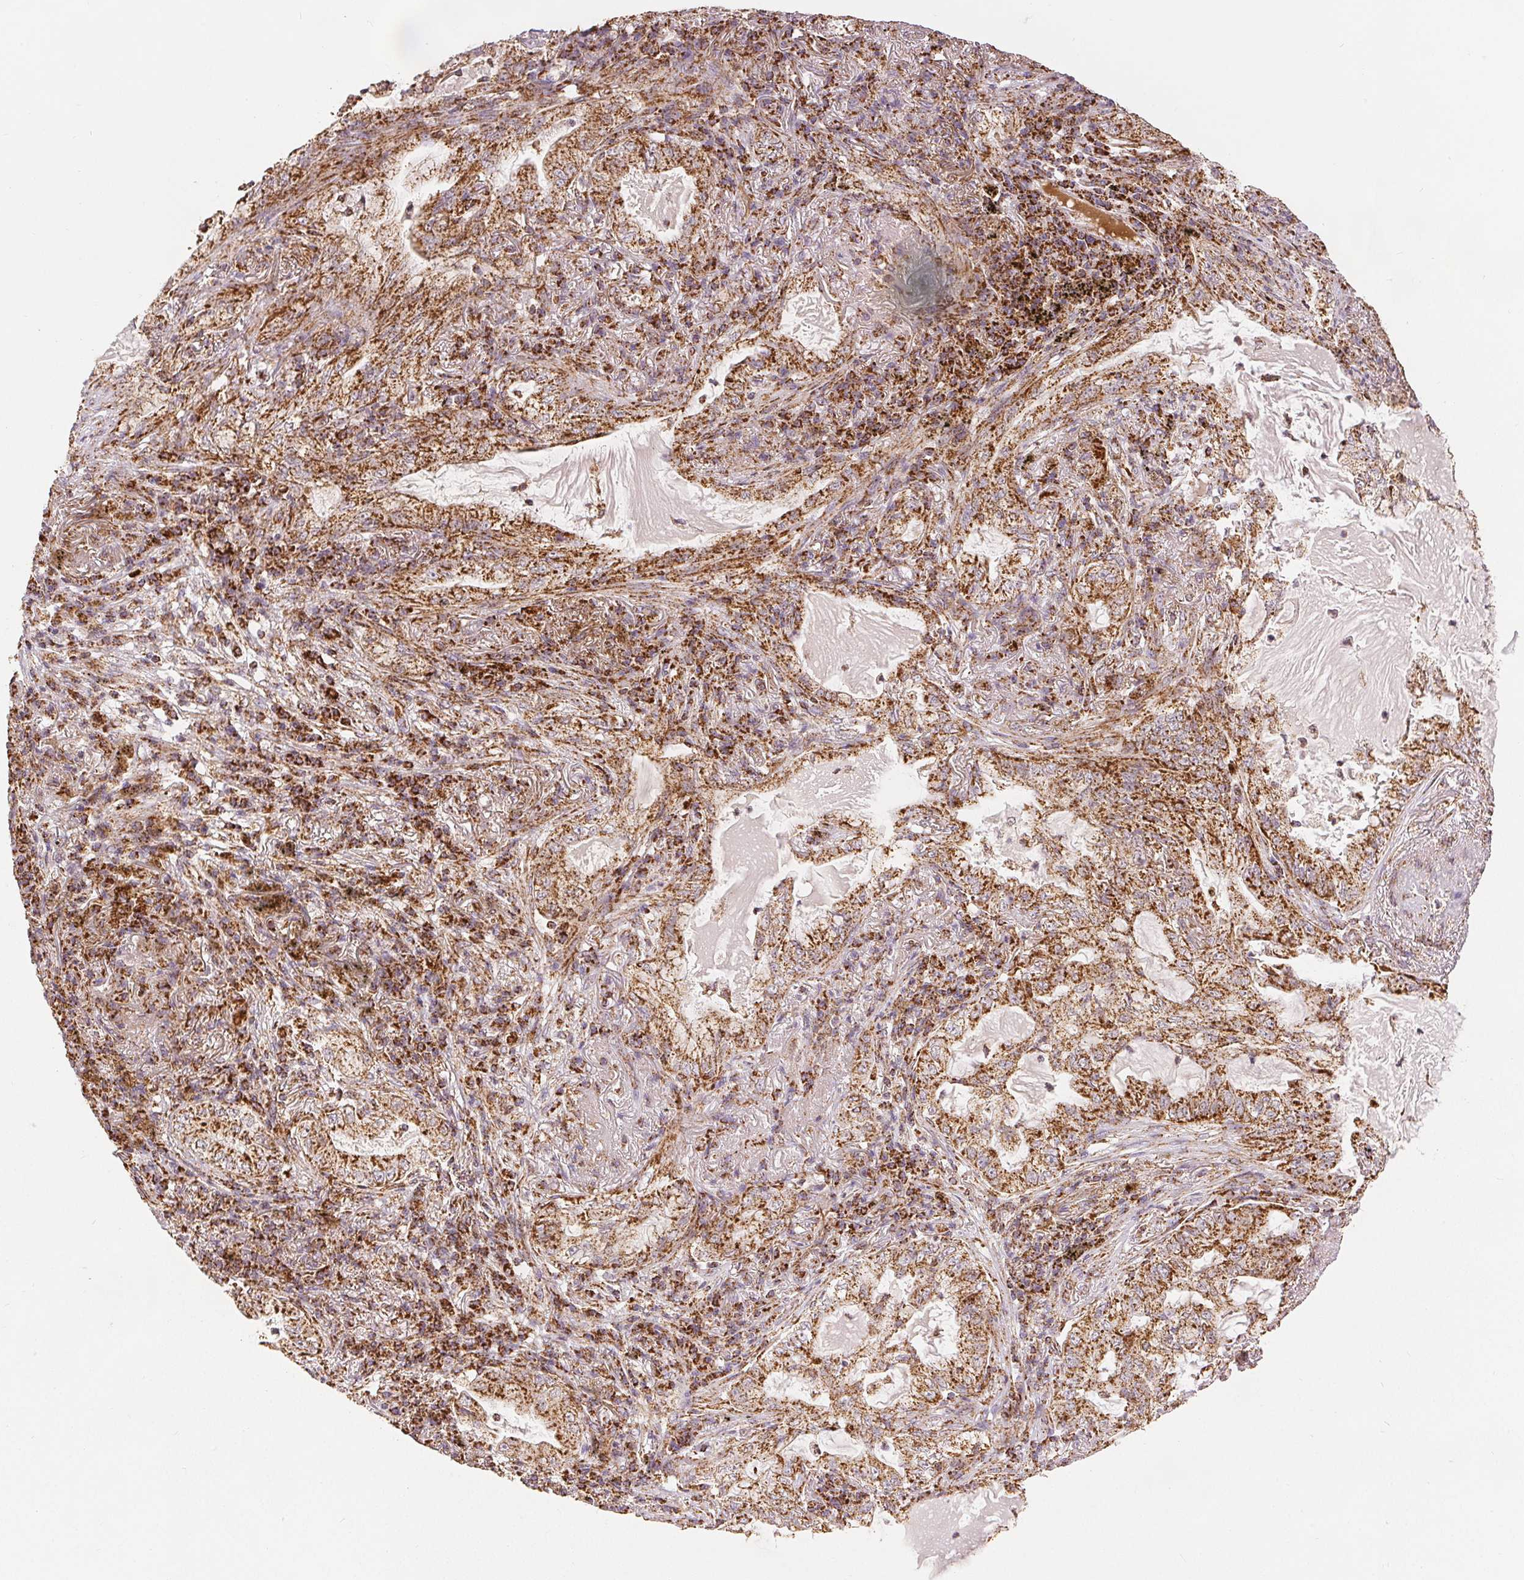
{"staining": {"intensity": "moderate", "quantity": ">75%", "location": "cytoplasmic/membranous"}, "tissue": "lung cancer", "cell_type": "Tumor cells", "image_type": "cancer", "snomed": [{"axis": "morphology", "description": "Adenocarcinoma, NOS"}, {"axis": "topography", "description": "Lung"}], "caption": "Protein expression analysis of lung cancer demonstrates moderate cytoplasmic/membranous expression in approximately >75% of tumor cells.", "gene": "SDHB", "patient": {"sex": "female", "age": 73}}